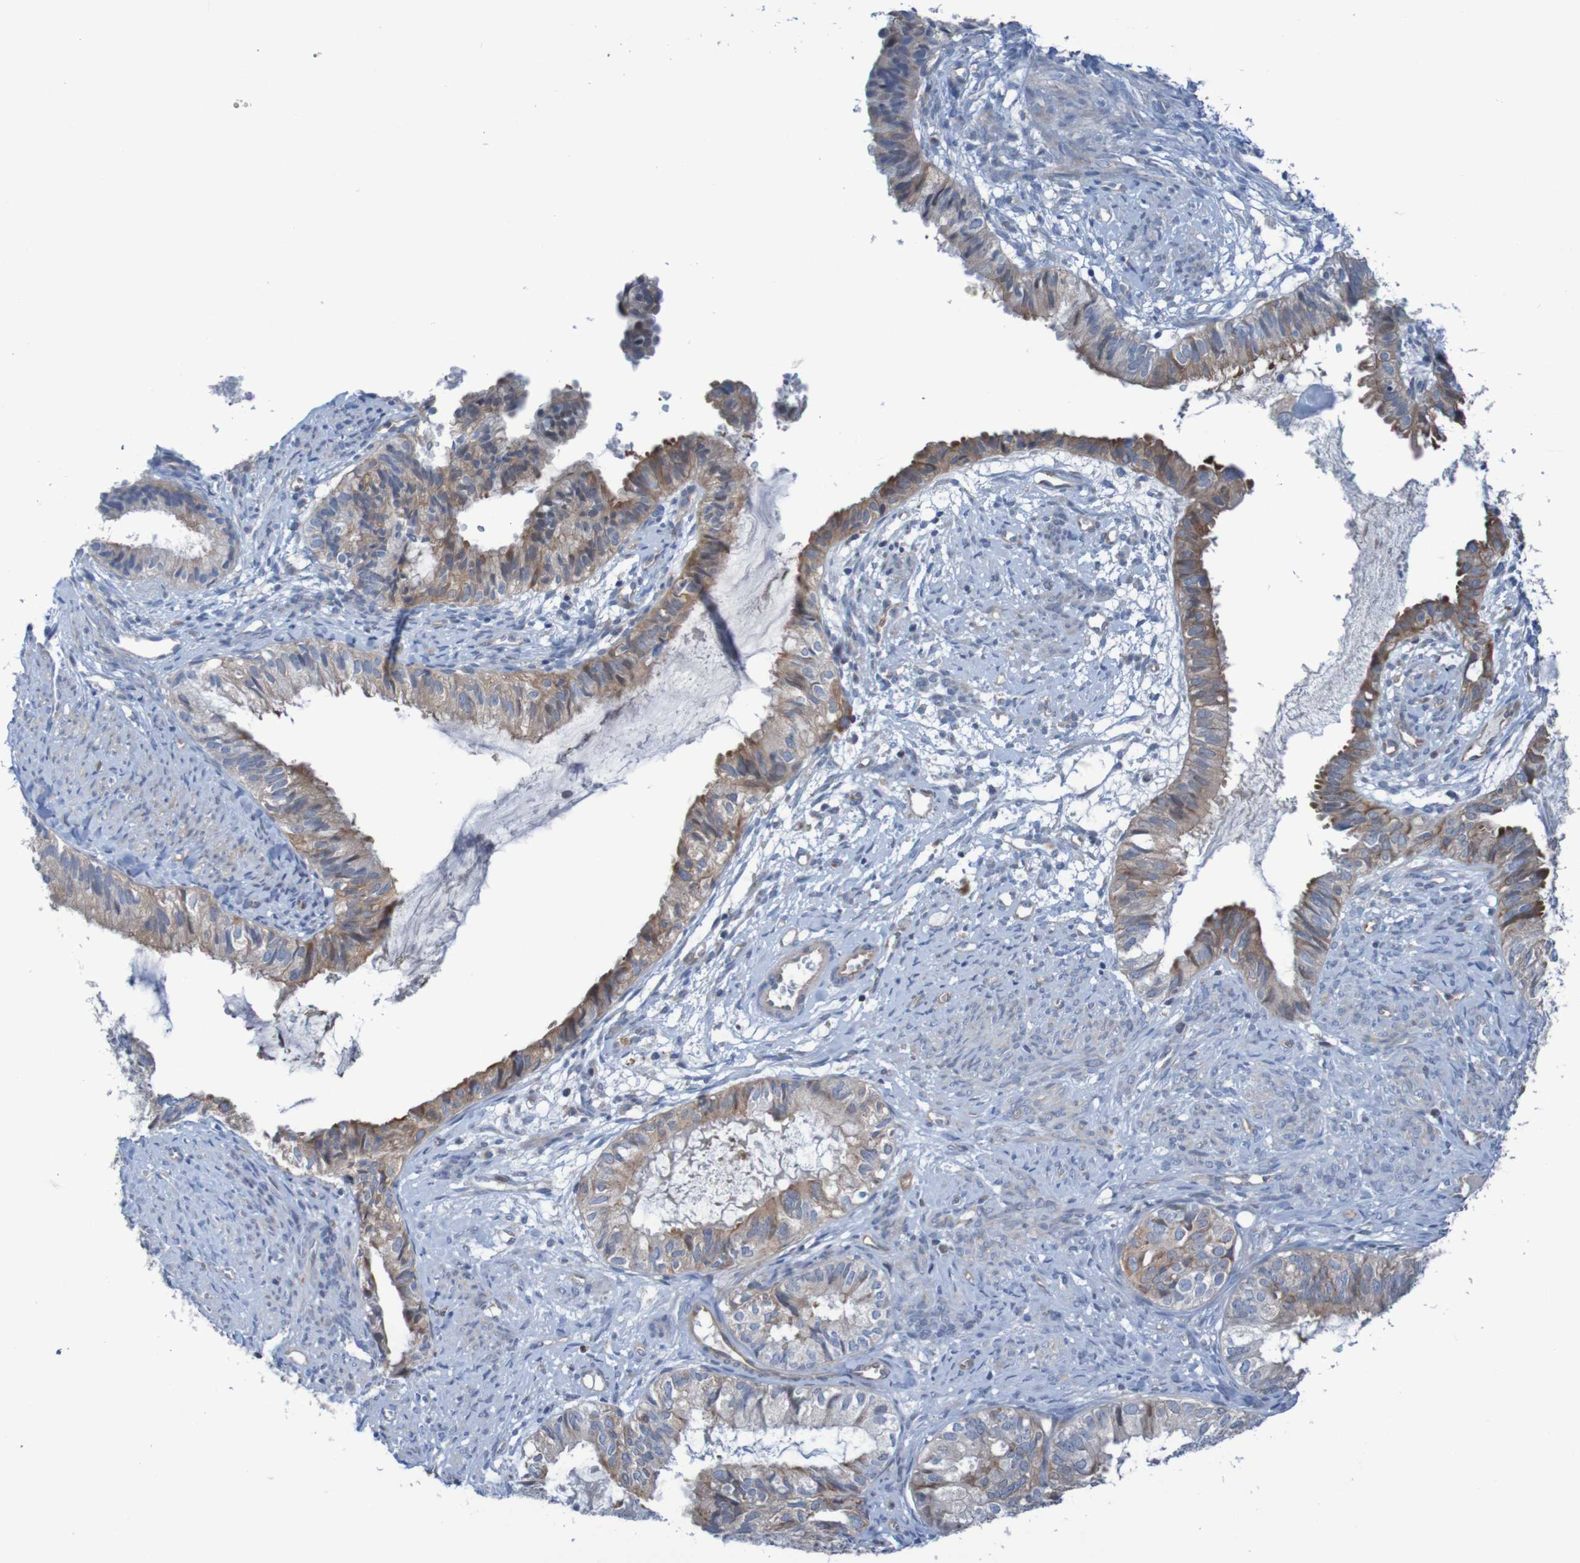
{"staining": {"intensity": "moderate", "quantity": ">75%", "location": "cytoplasmic/membranous"}, "tissue": "cervical cancer", "cell_type": "Tumor cells", "image_type": "cancer", "snomed": [{"axis": "morphology", "description": "Normal tissue, NOS"}, {"axis": "morphology", "description": "Adenocarcinoma, NOS"}, {"axis": "topography", "description": "Cervix"}, {"axis": "topography", "description": "Endometrium"}], "caption": "Cervical cancer stained with immunohistochemistry (IHC) shows moderate cytoplasmic/membranous positivity in approximately >75% of tumor cells.", "gene": "ANGPT4", "patient": {"sex": "female", "age": 86}}